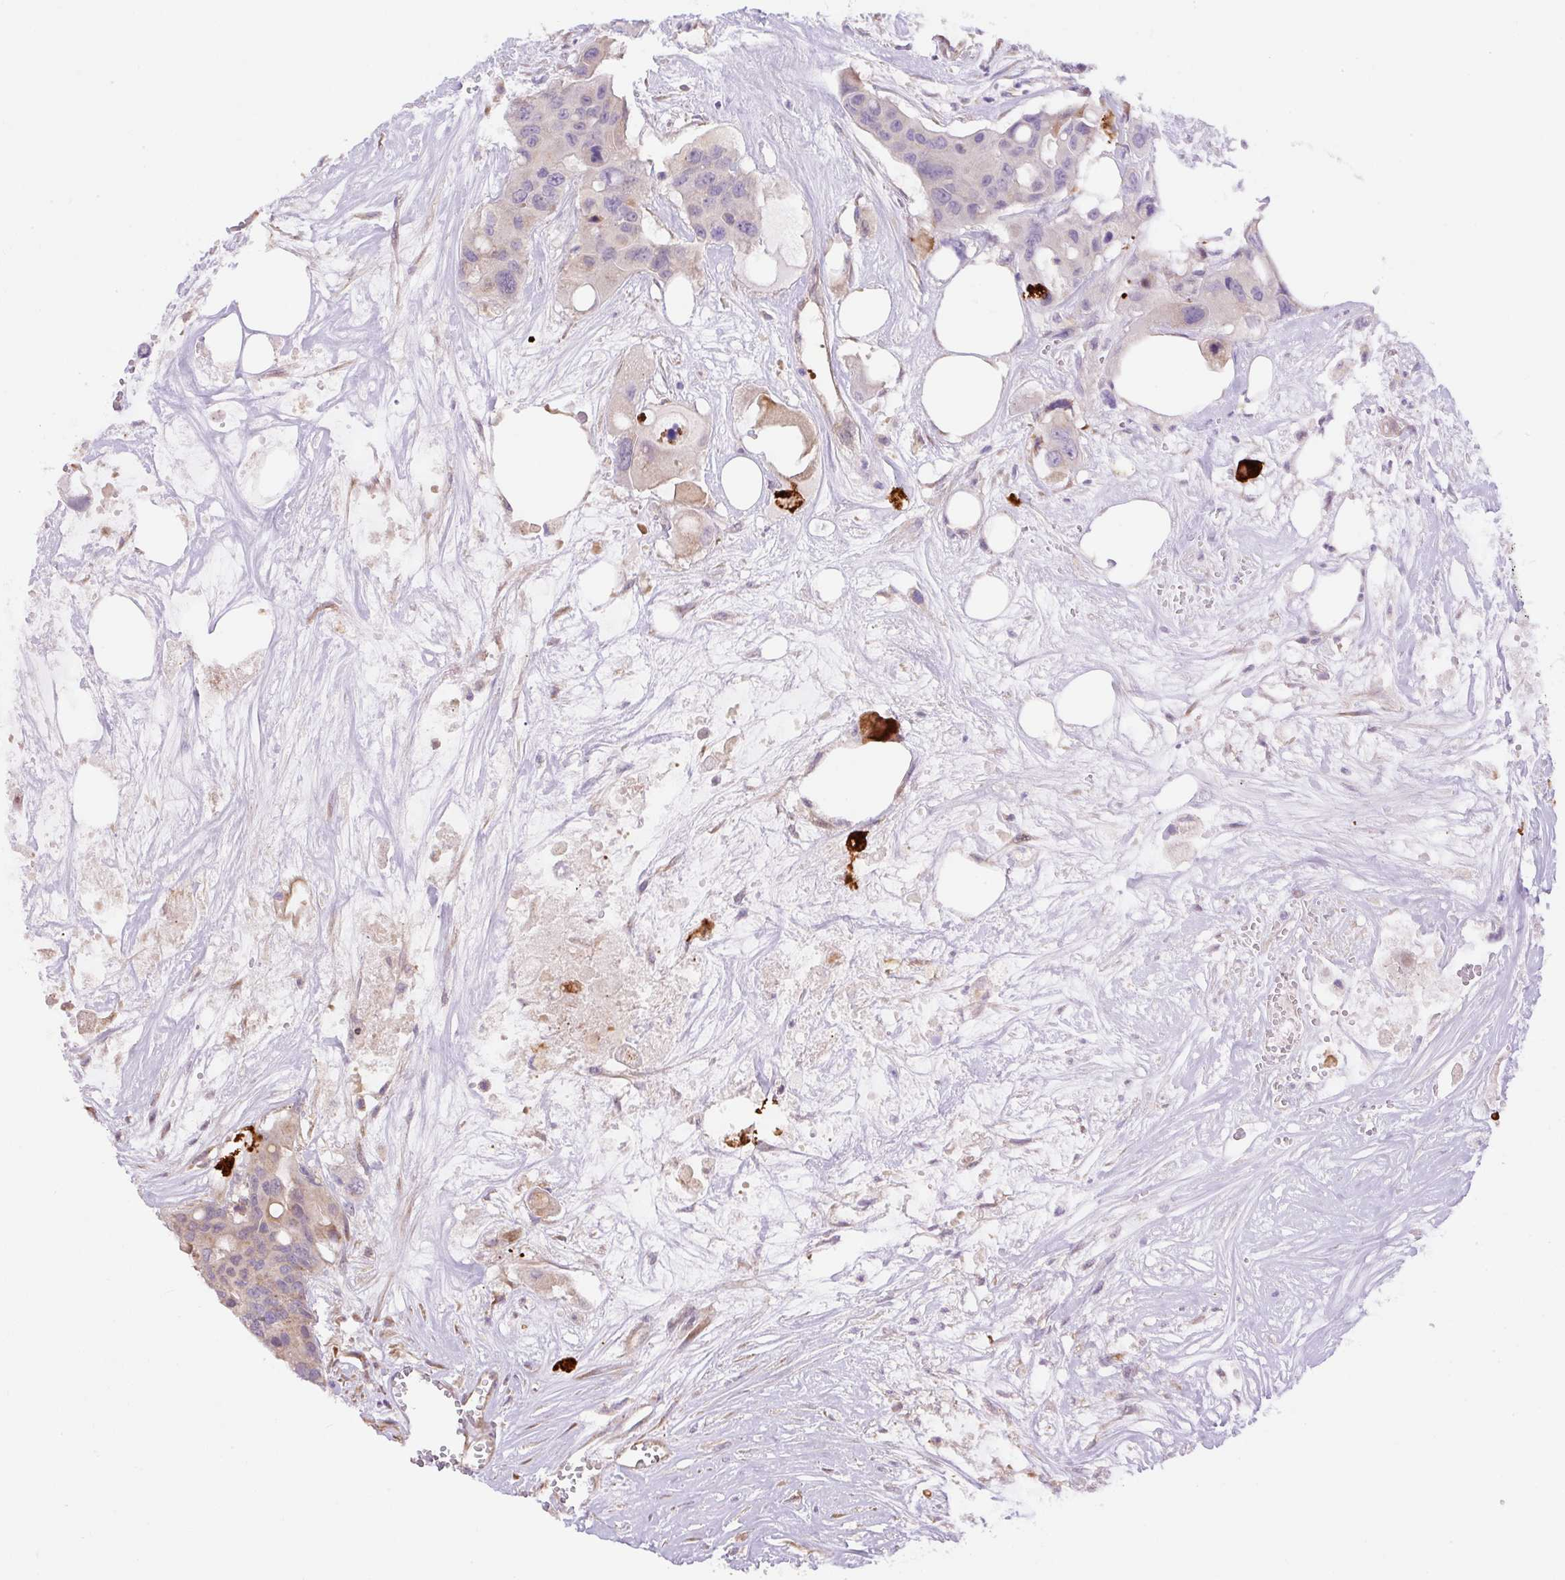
{"staining": {"intensity": "weak", "quantity": "<25%", "location": "cytoplasmic/membranous"}, "tissue": "colorectal cancer", "cell_type": "Tumor cells", "image_type": "cancer", "snomed": [{"axis": "morphology", "description": "Adenocarcinoma, NOS"}, {"axis": "topography", "description": "Colon"}], "caption": "A photomicrograph of human adenocarcinoma (colorectal) is negative for staining in tumor cells.", "gene": "PPME1", "patient": {"sex": "male", "age": 77}}